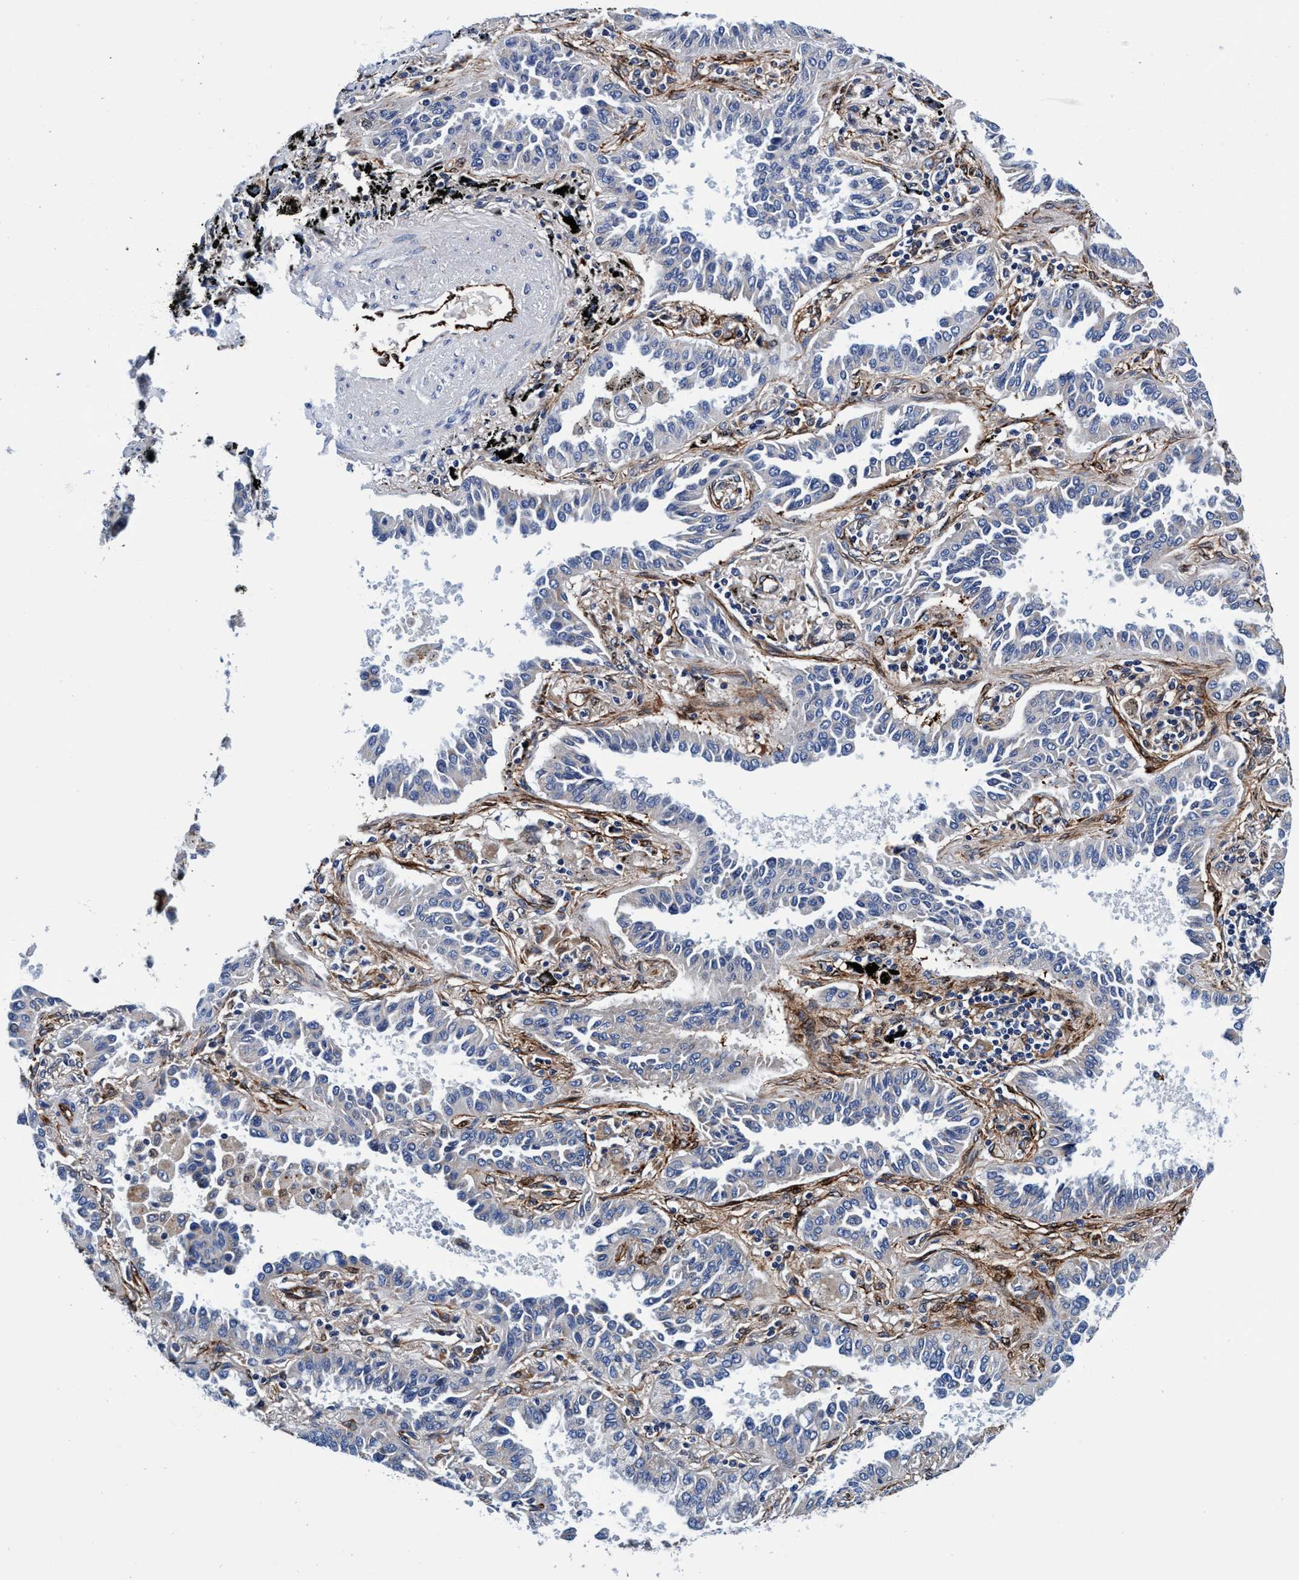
{"staining": {"intensity": "negative", "quantity": "none", "location": "none"}, "tissue": "lung cancer", "cell_type": "Tumor cells", "image_type": "cancer", "snomed": [{"axis": "morphology", "description": "Normal tissue, NOS"}, {"axis": "morphology", "description": "Adenocarcinoma, NOS"}, {"axis": "topography", "description": "Lung"}], "caption": "The immunohistochemistry (IHC) photomicrograph has no significant positivity in tumor cells of lung adenocarcinoma tissue.", "gene": "UBALD2", "patient": {"sex": "male", "age": 59}}